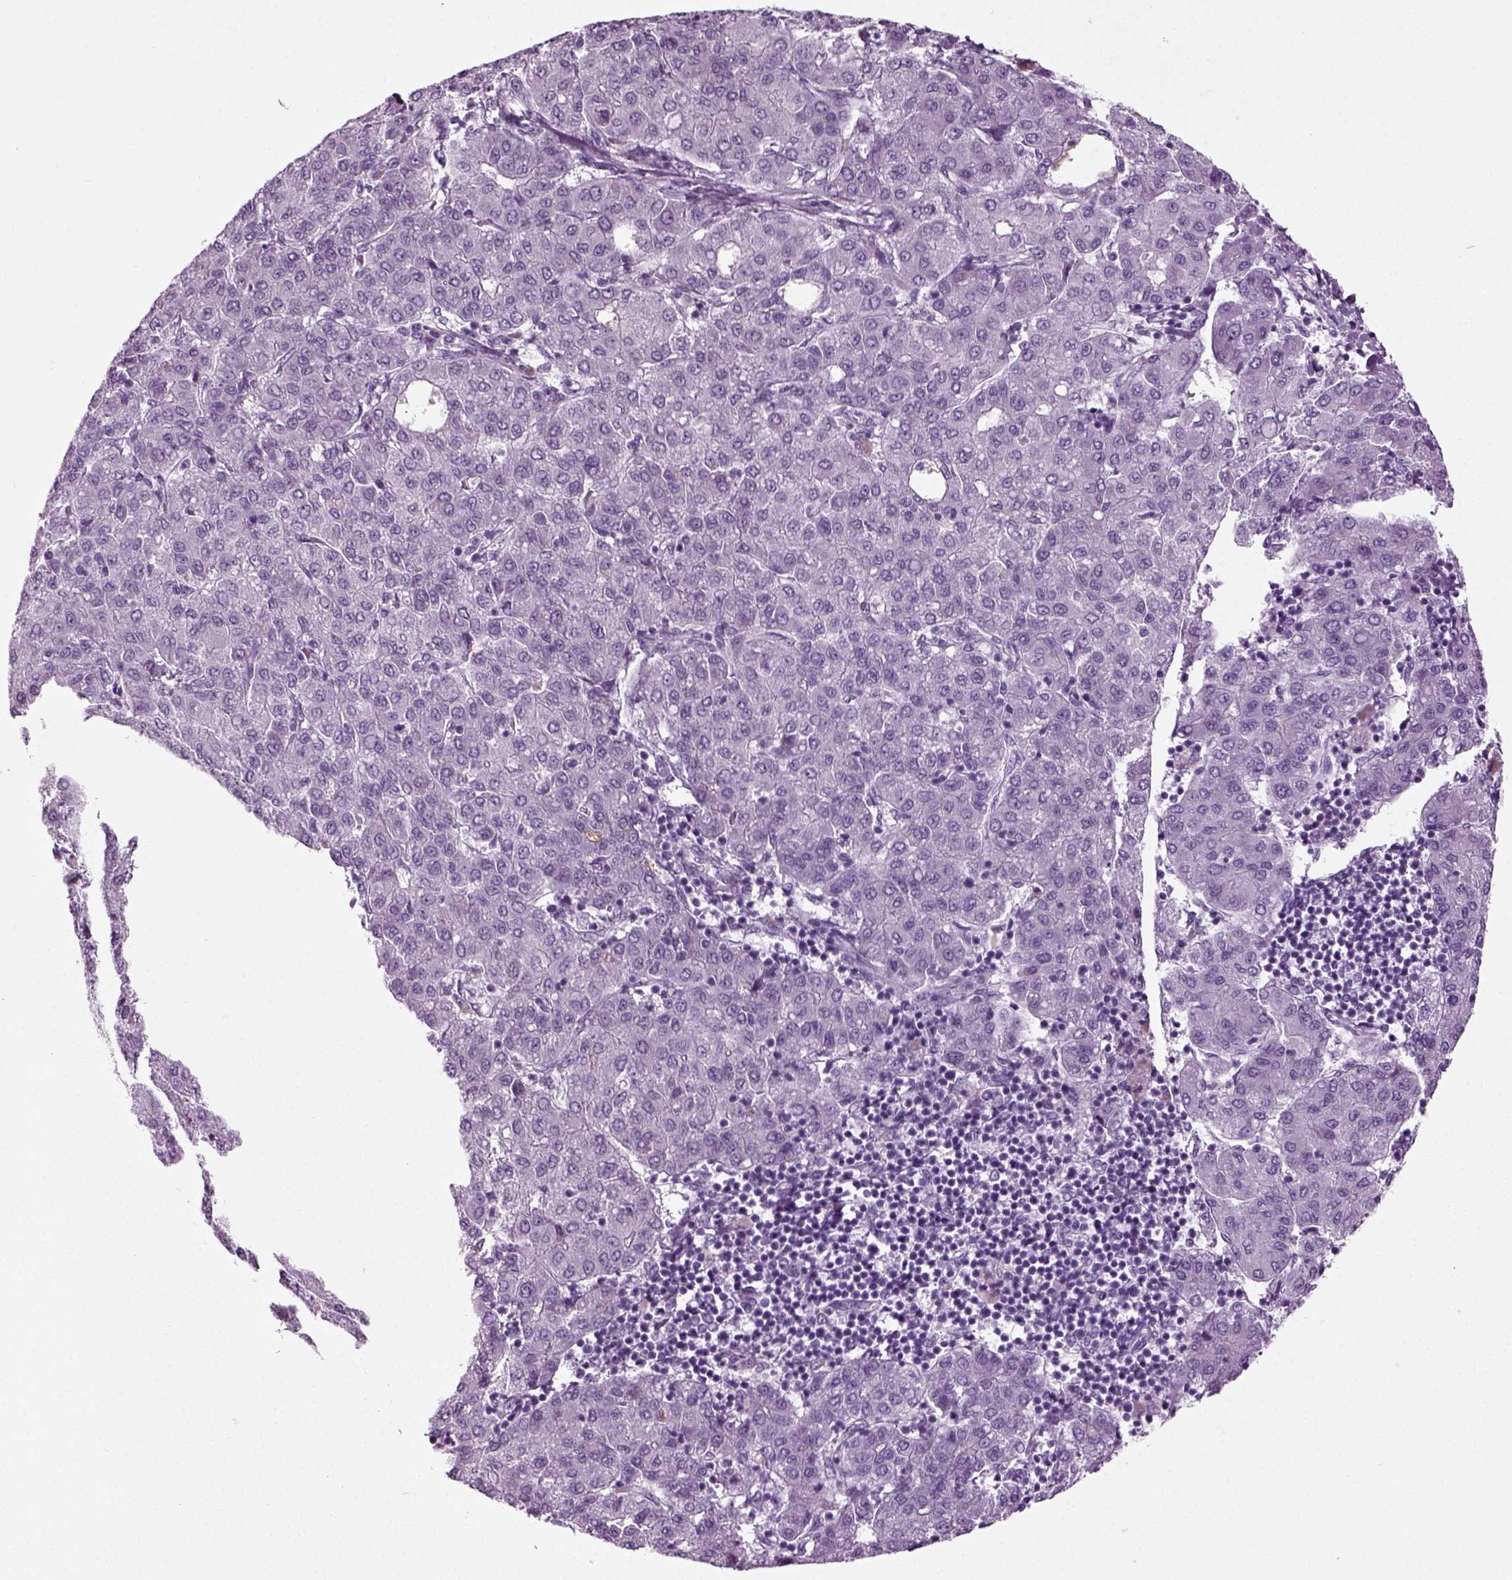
{"staining": {"intensity": "negative", "quantity": "none", "location": "none"}, "tissue": "liver cancer", "cell_type": "Tumor cells", "image_type": "cancer", "snomed": [{"axis": "morphology", "description": "Carcinoma, Hepatocellular, NOS"}, {"axis": "topography", "description": "Liver"}], "caption": "IHC photomicrograph of neoplastic tissue: liver cancer stained with DAB (3,3'-diaminobenzidine) exhibits no significant protein expression in tumor cells.", "gene": "PRLH", "patient": {"sex": "male", "age": 65}}